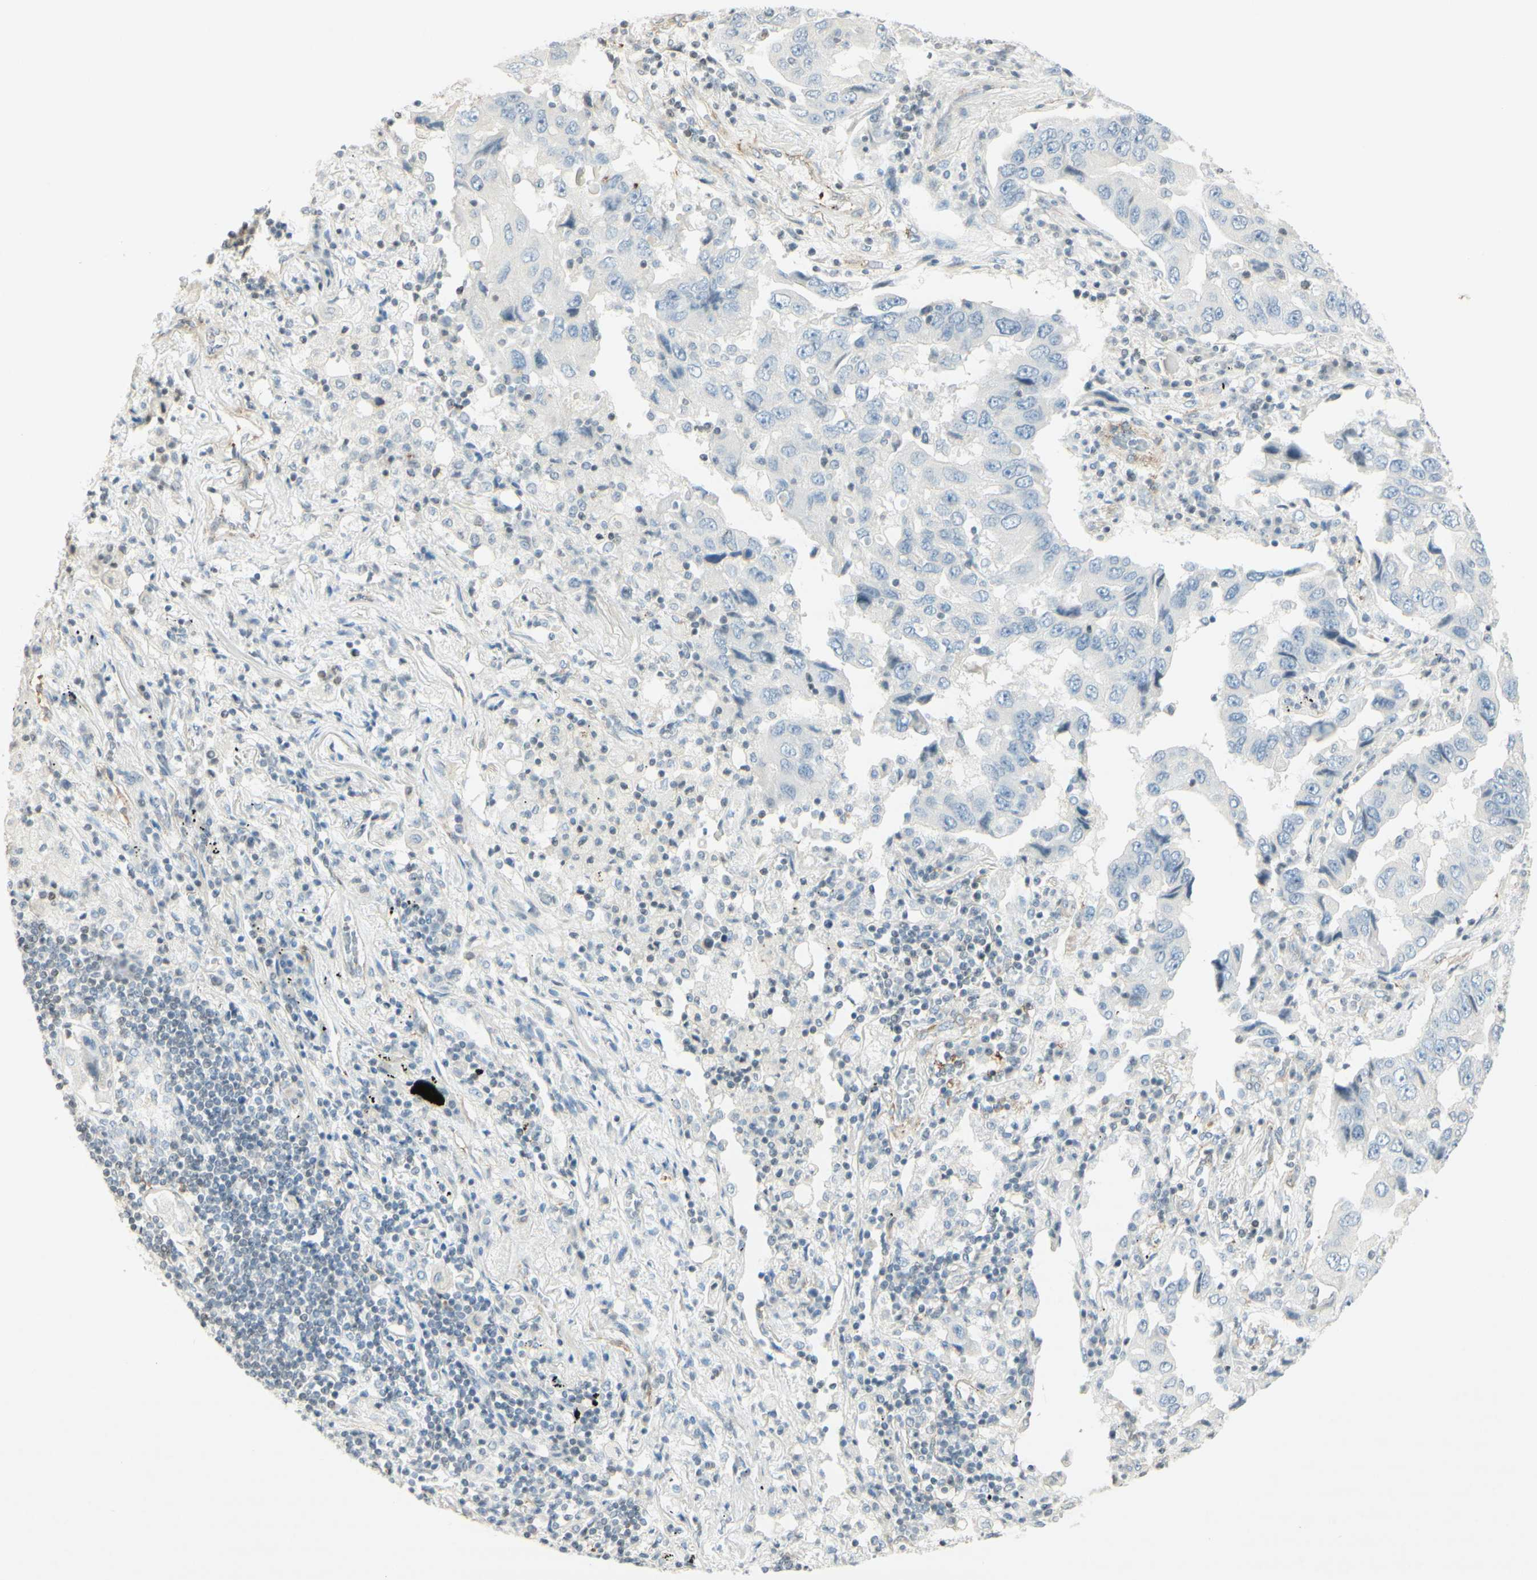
{"staining": {"intensity": "negative", "quantity": "none", "location": "none"}, "tissue": "lung cancer", "cell_type": "Tumor cells", "image_type": "cancer", "snomed": [{"axis": "morphology", "description": "Adenocarcinoma, NOS"}, {"axis": "topography", "description": "Lung"}], "caption": "Immunohistochemistry micrograph of human lung cancer stained for a protein (brown), which demonstrates no expression in tumor cells.", "gene": "MAP1B", "patient": {"sex": "female", "age": 65}}